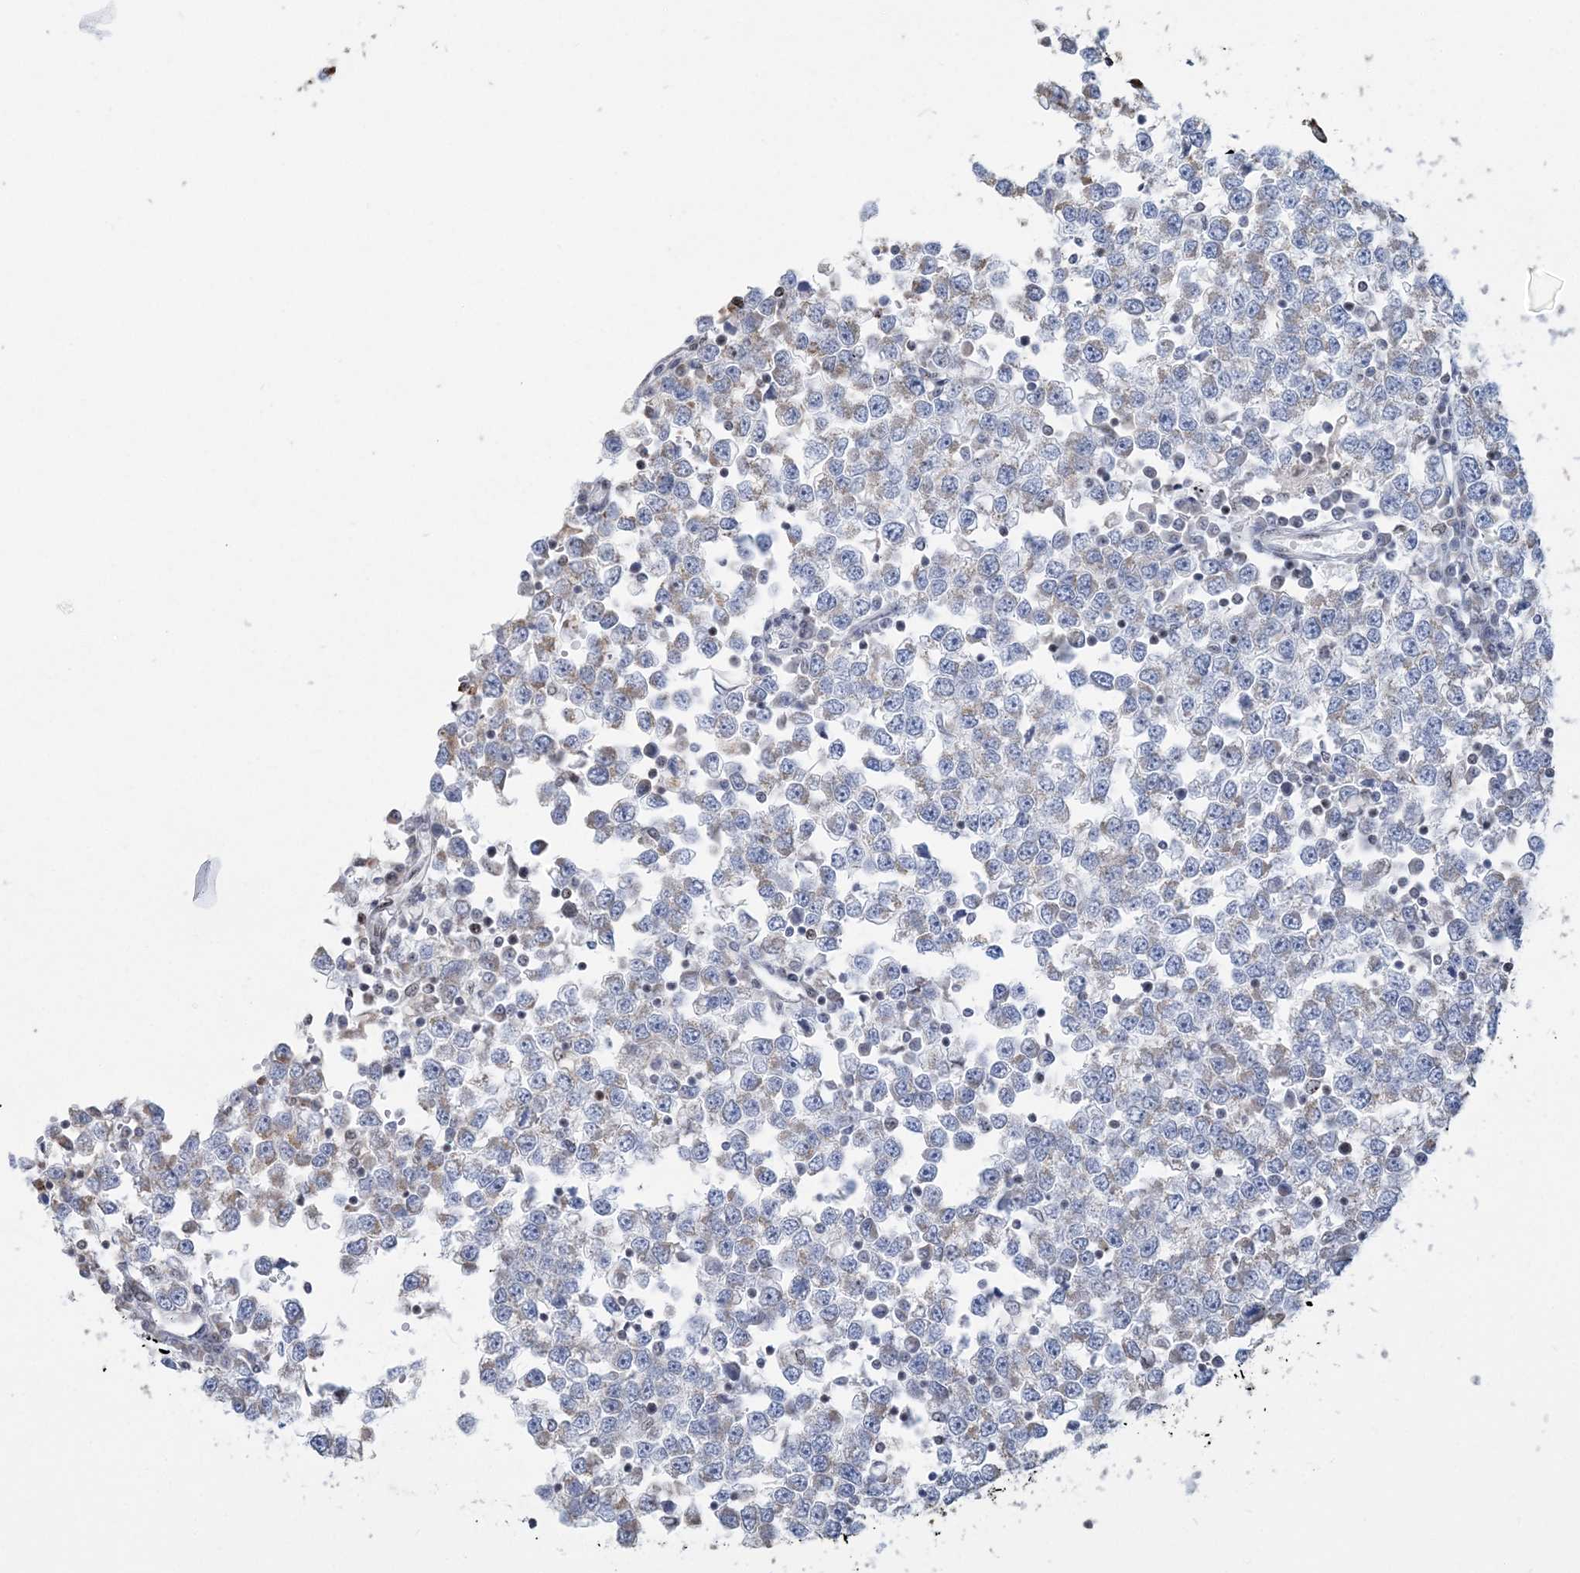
{"staining": {"intensity": "moderate", "quantity": "<25%", "location": "cytoplasmic/membranous"}, "tissue": "testis cancer", "cell_type": "Tumor cells", "image_type": "cancer", "snomed": [{"axis": "morphology", "description": "Seminoma, NOS"}, {"axis": "topography", "description": "Testis"}], "caption": "Testis cancer stained with a brown dye shows moderate cytoplasmic/membranous positive staining in approximately <25% of tumor cells.", "gene": "SUCLG1", "patient": {"sex": "male", "age": 65}}